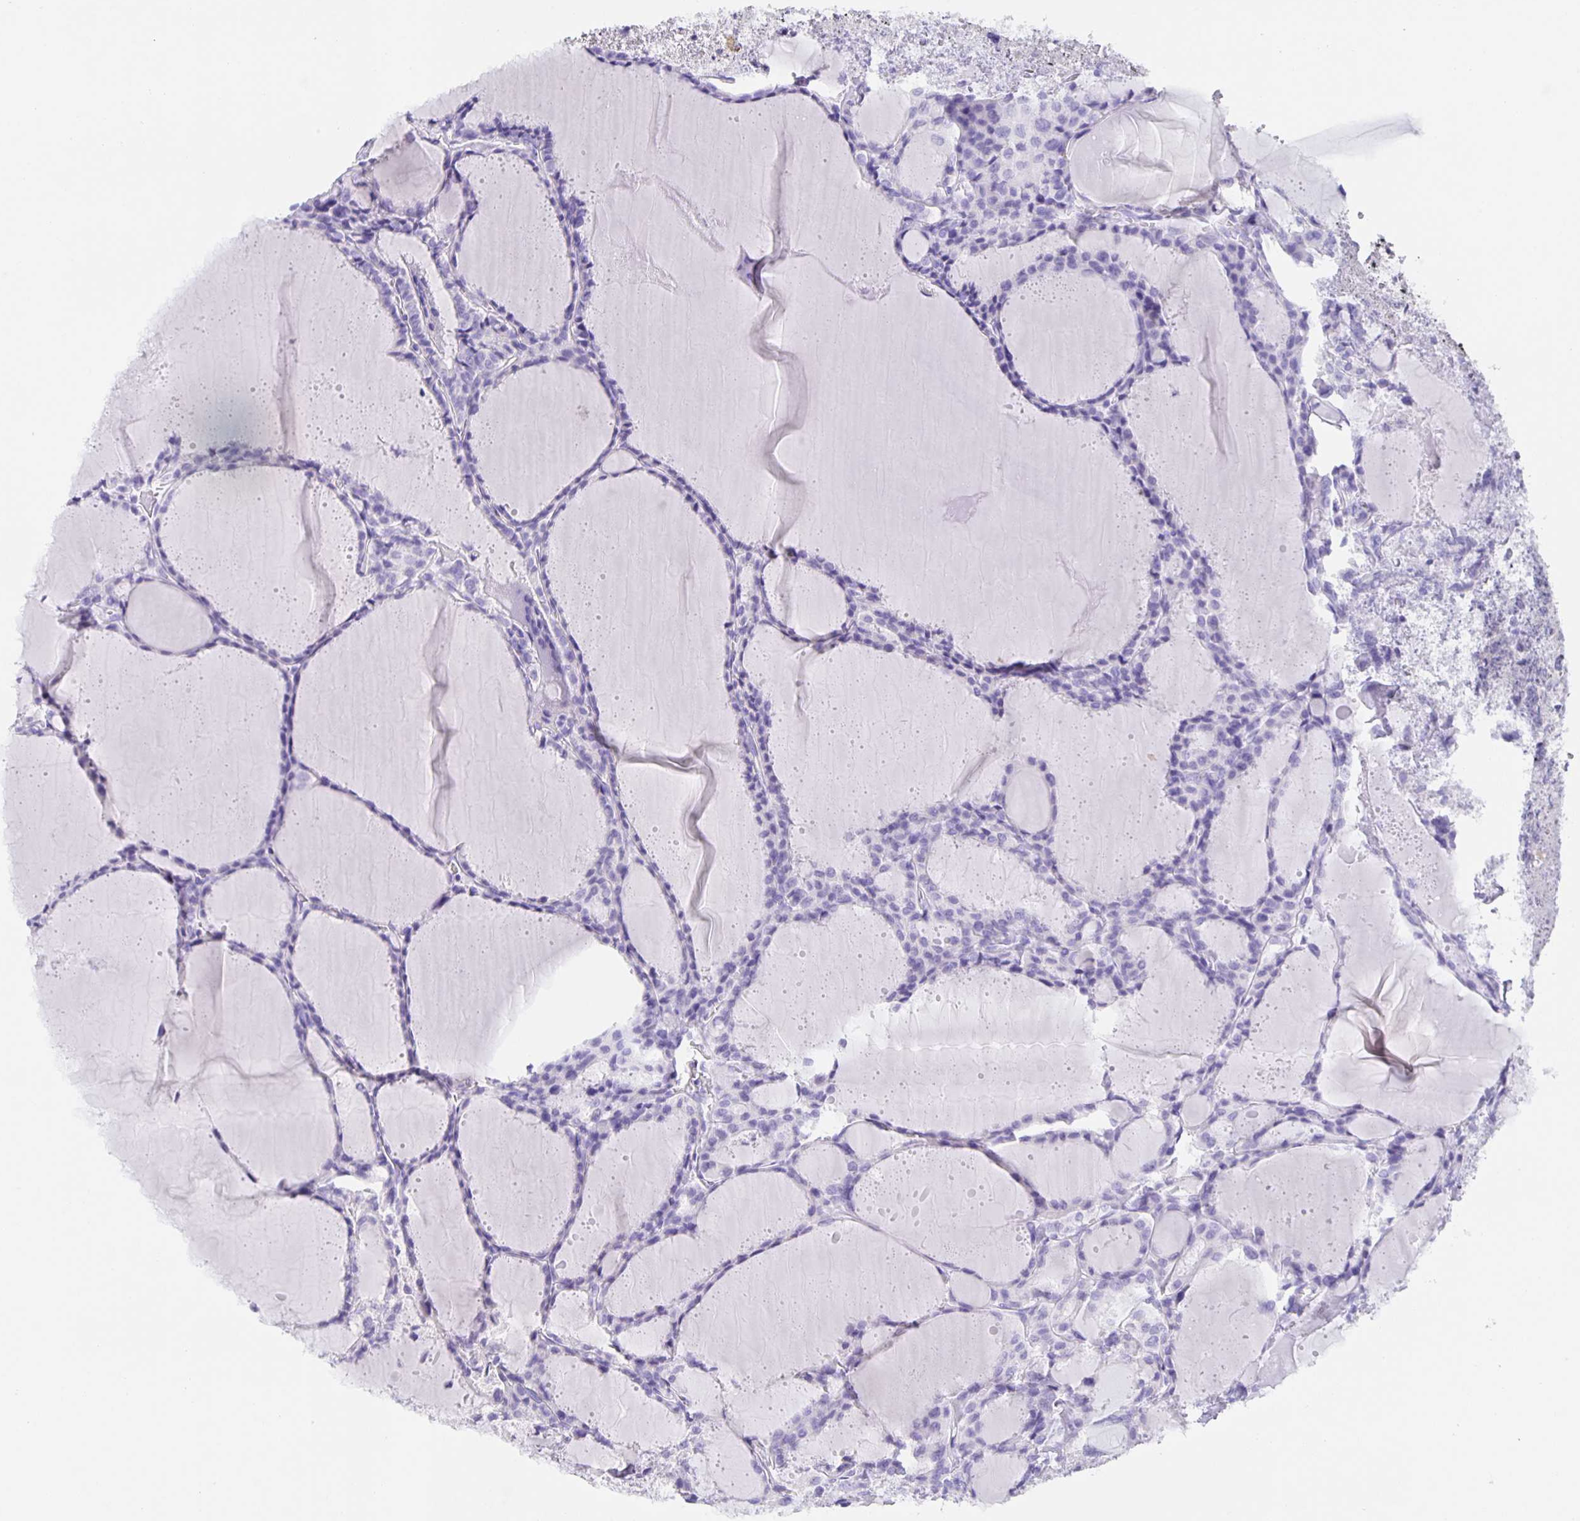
{"staining": {"intensity": "negative", "quantity": "none", "location": "none"}, "tissue": "thyroid cancer", "cell_type": "Tumor cells", "image_type": "cancer", "snomed": [{"axis": "morphology", "description": "Papillary adenocarcinoma, NOS"}, {"axis": "topography", "description": "Thyroid gland"}], "caption": "Papillary adenocarcinoma (thyroid) stained for a protein using immunohistochemistry (IHC) exhibits no positivity tumor cells.", "gene": "GUCA2A", "patient": {"sex": "male", "age": 87}}